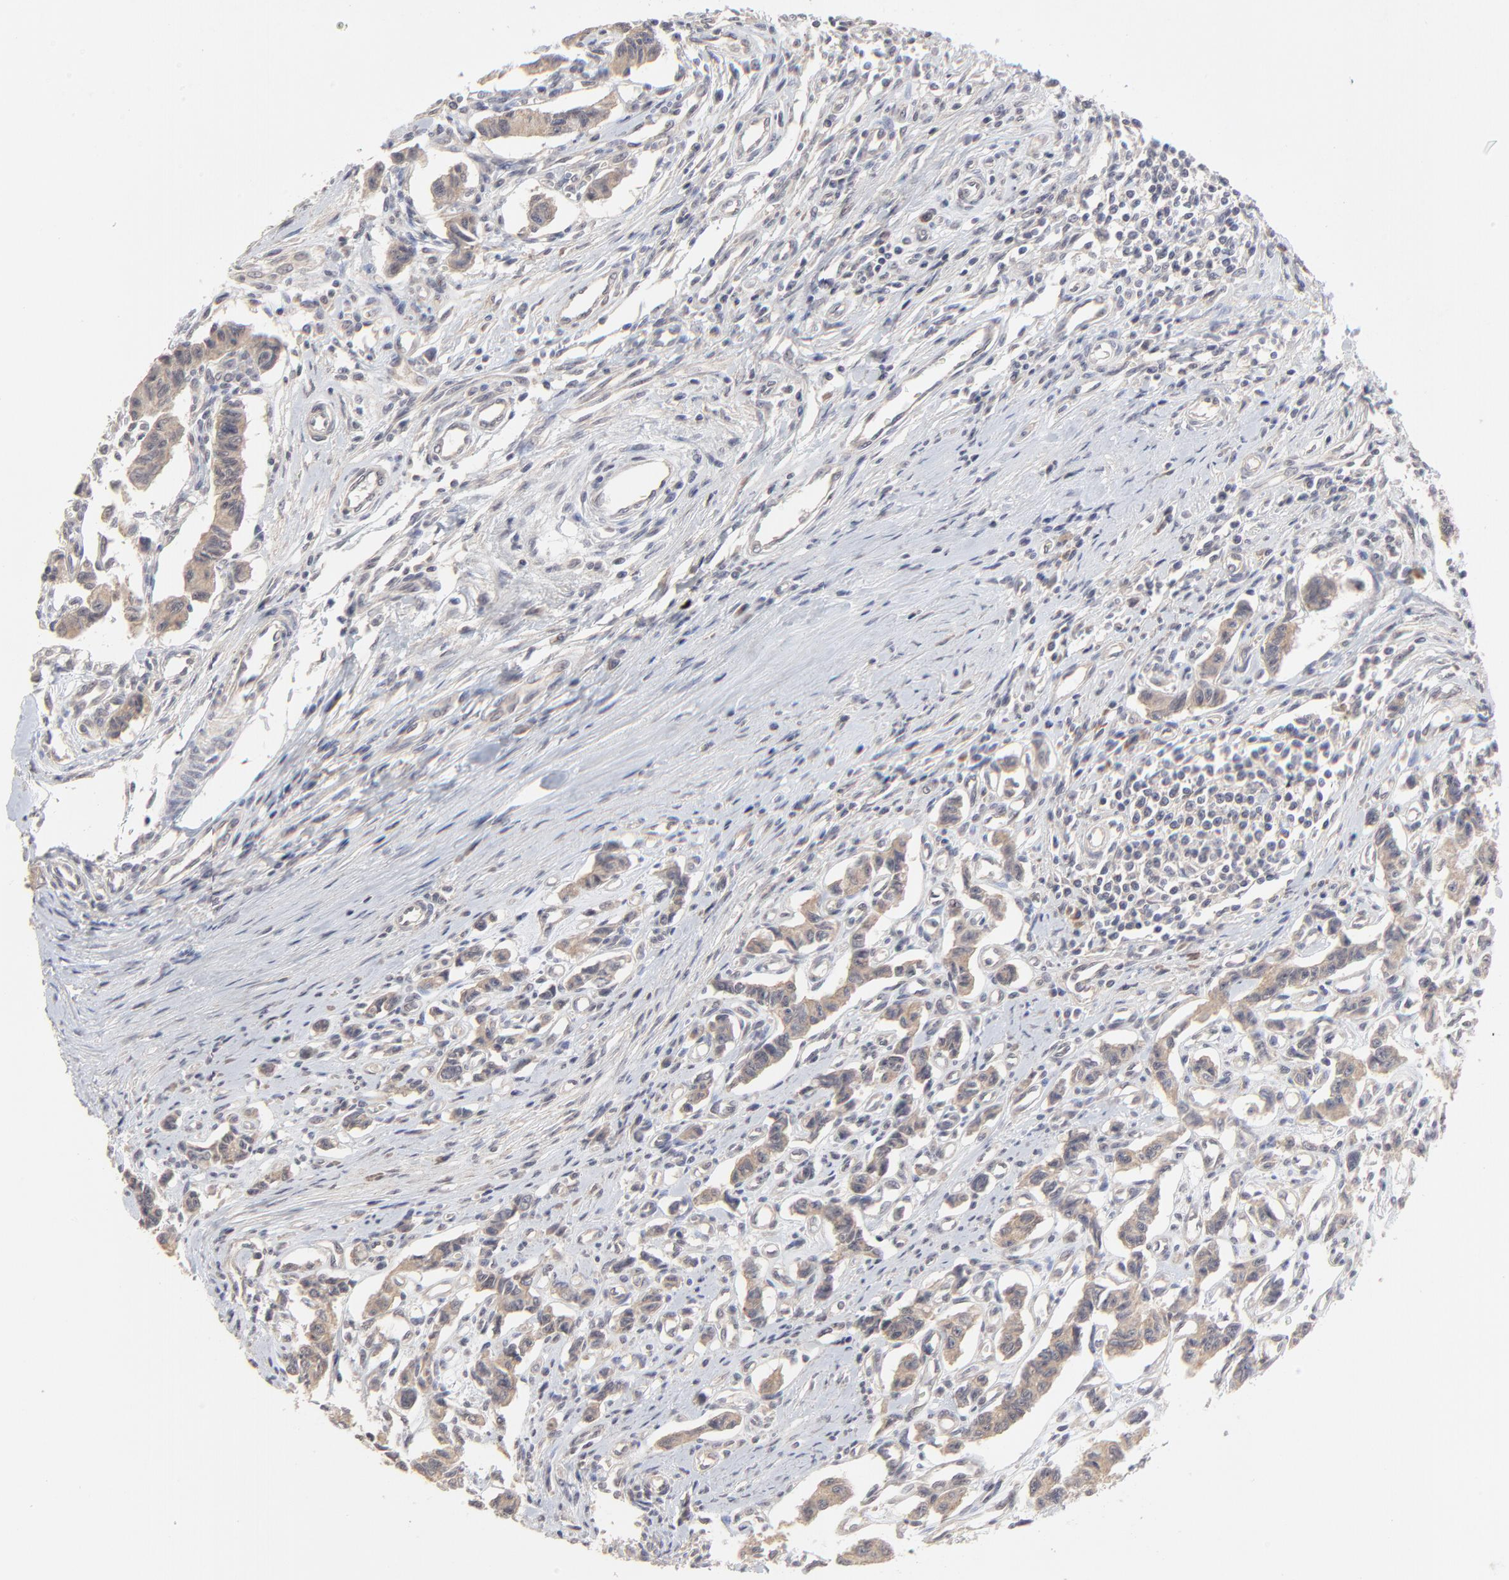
{"staining": {"intensity": "weak", "quantity": ">75%", "location": "cytoplasmic/membranous"}, "tissue": "renal cancer", "cell_type": "Tumor cells", "image_type": "cancer", "snomed": [{"axis": "morphology", "description": "Carcinoid, malignant, NOS"}, {"axis": "topography", "description": "Kidney"}], "caption": "High-power microscopy captured an immunohistochemistry micrograph of renal malignant carcinoid, revealing weak cytoplasmic/membranous positivity in about >75% of tumor cells.", "gene": "FAM199X", "patient": {"sex": "female", "age": 41}}